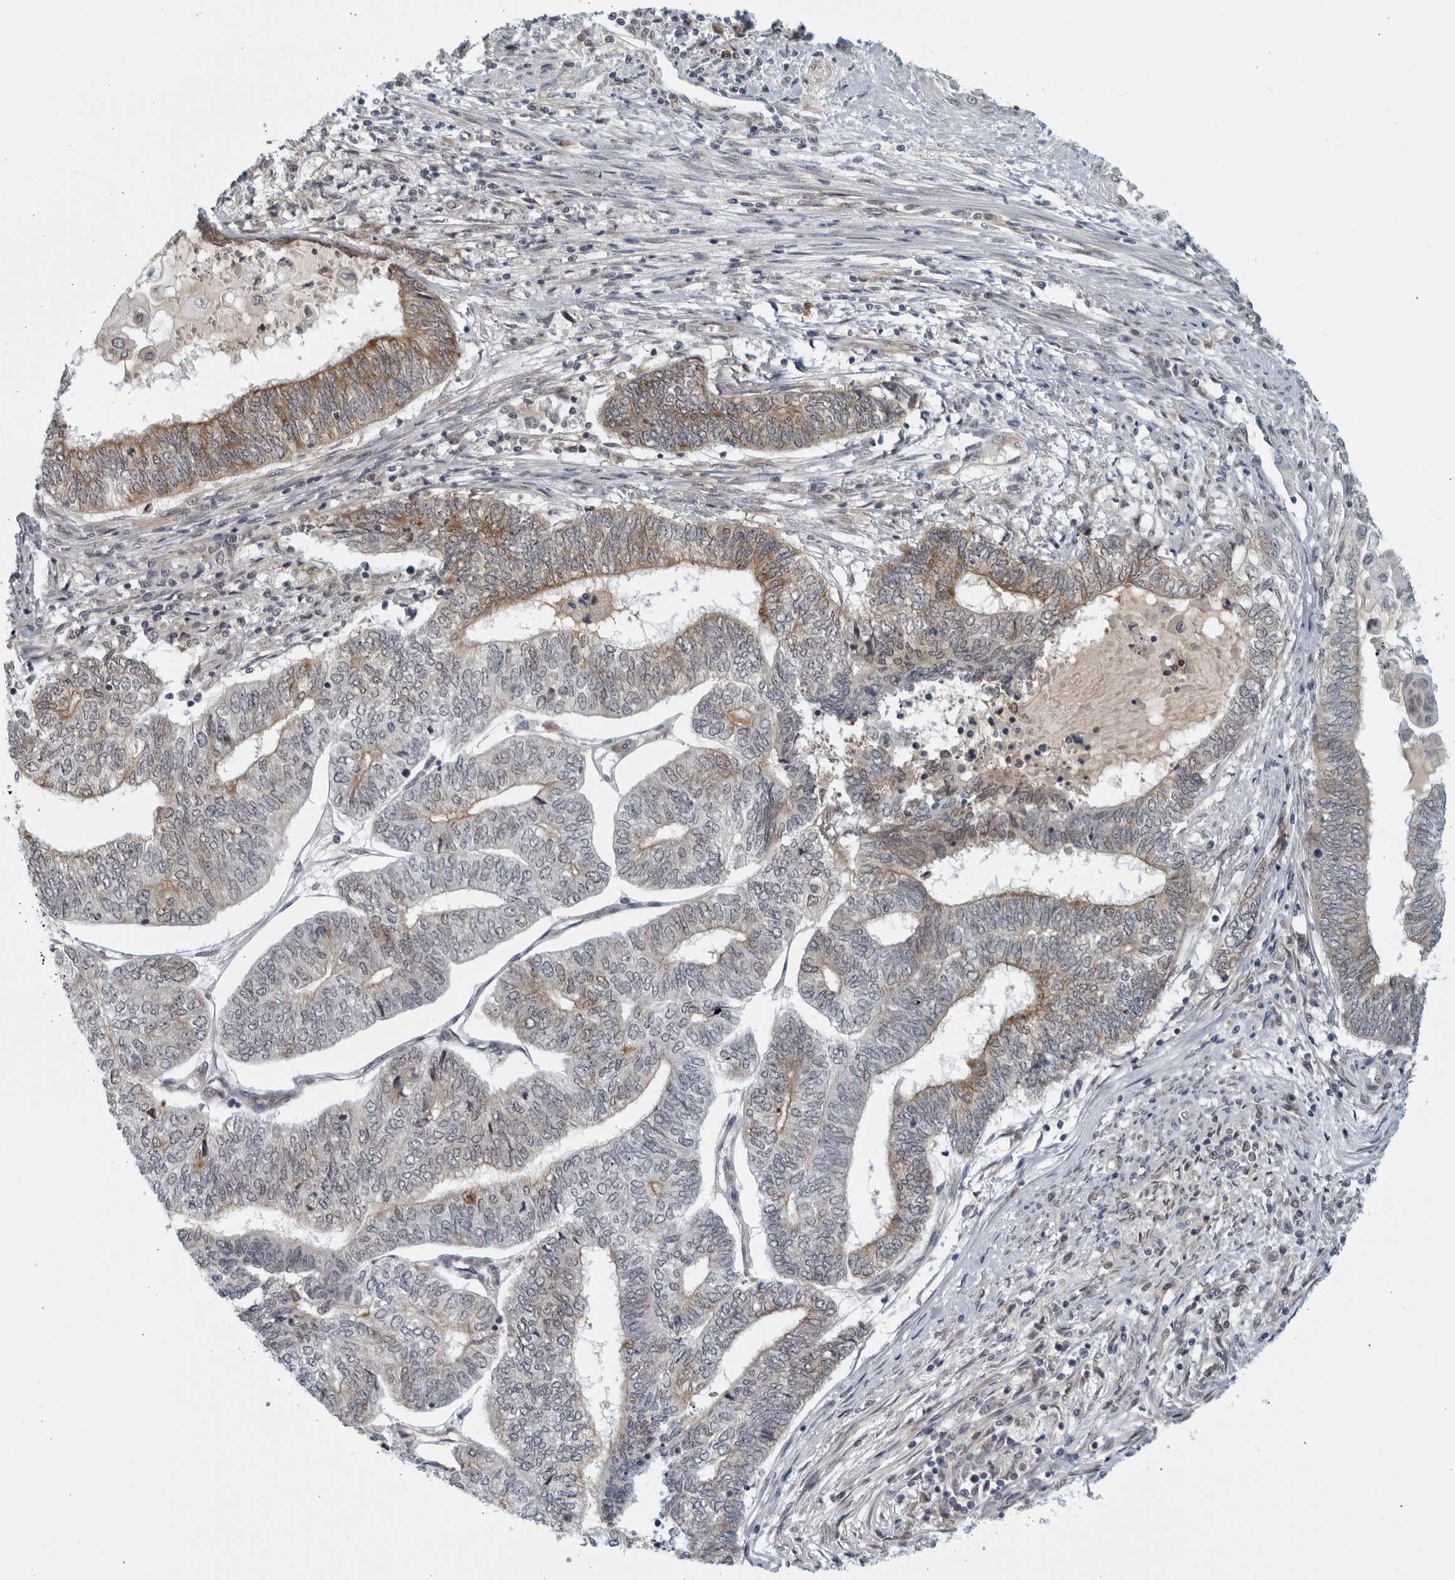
{"staining": {"intensity": "moderate", "quantity": "<25%", "location": "cytoplasmic/membranous"}, "tissue": "endometrial cancer", "cell_type": "Tumor cells", "image_type": "cancer", "snomed": [{"axis": "morphology", "description": "Adenocarcinoma, NOS"}, {"axis": "topography", "description": "Uterus"}, {"axis": "topography", "description": "Endometrium"}], "caption": "Protein expression analysis of human endometrial cancer reveals moderate cytoplasmic/membranous staining in about <25% of tumor cells.", "gene": "RC3H1", "patient": {"sex": "female", "age": 70}}